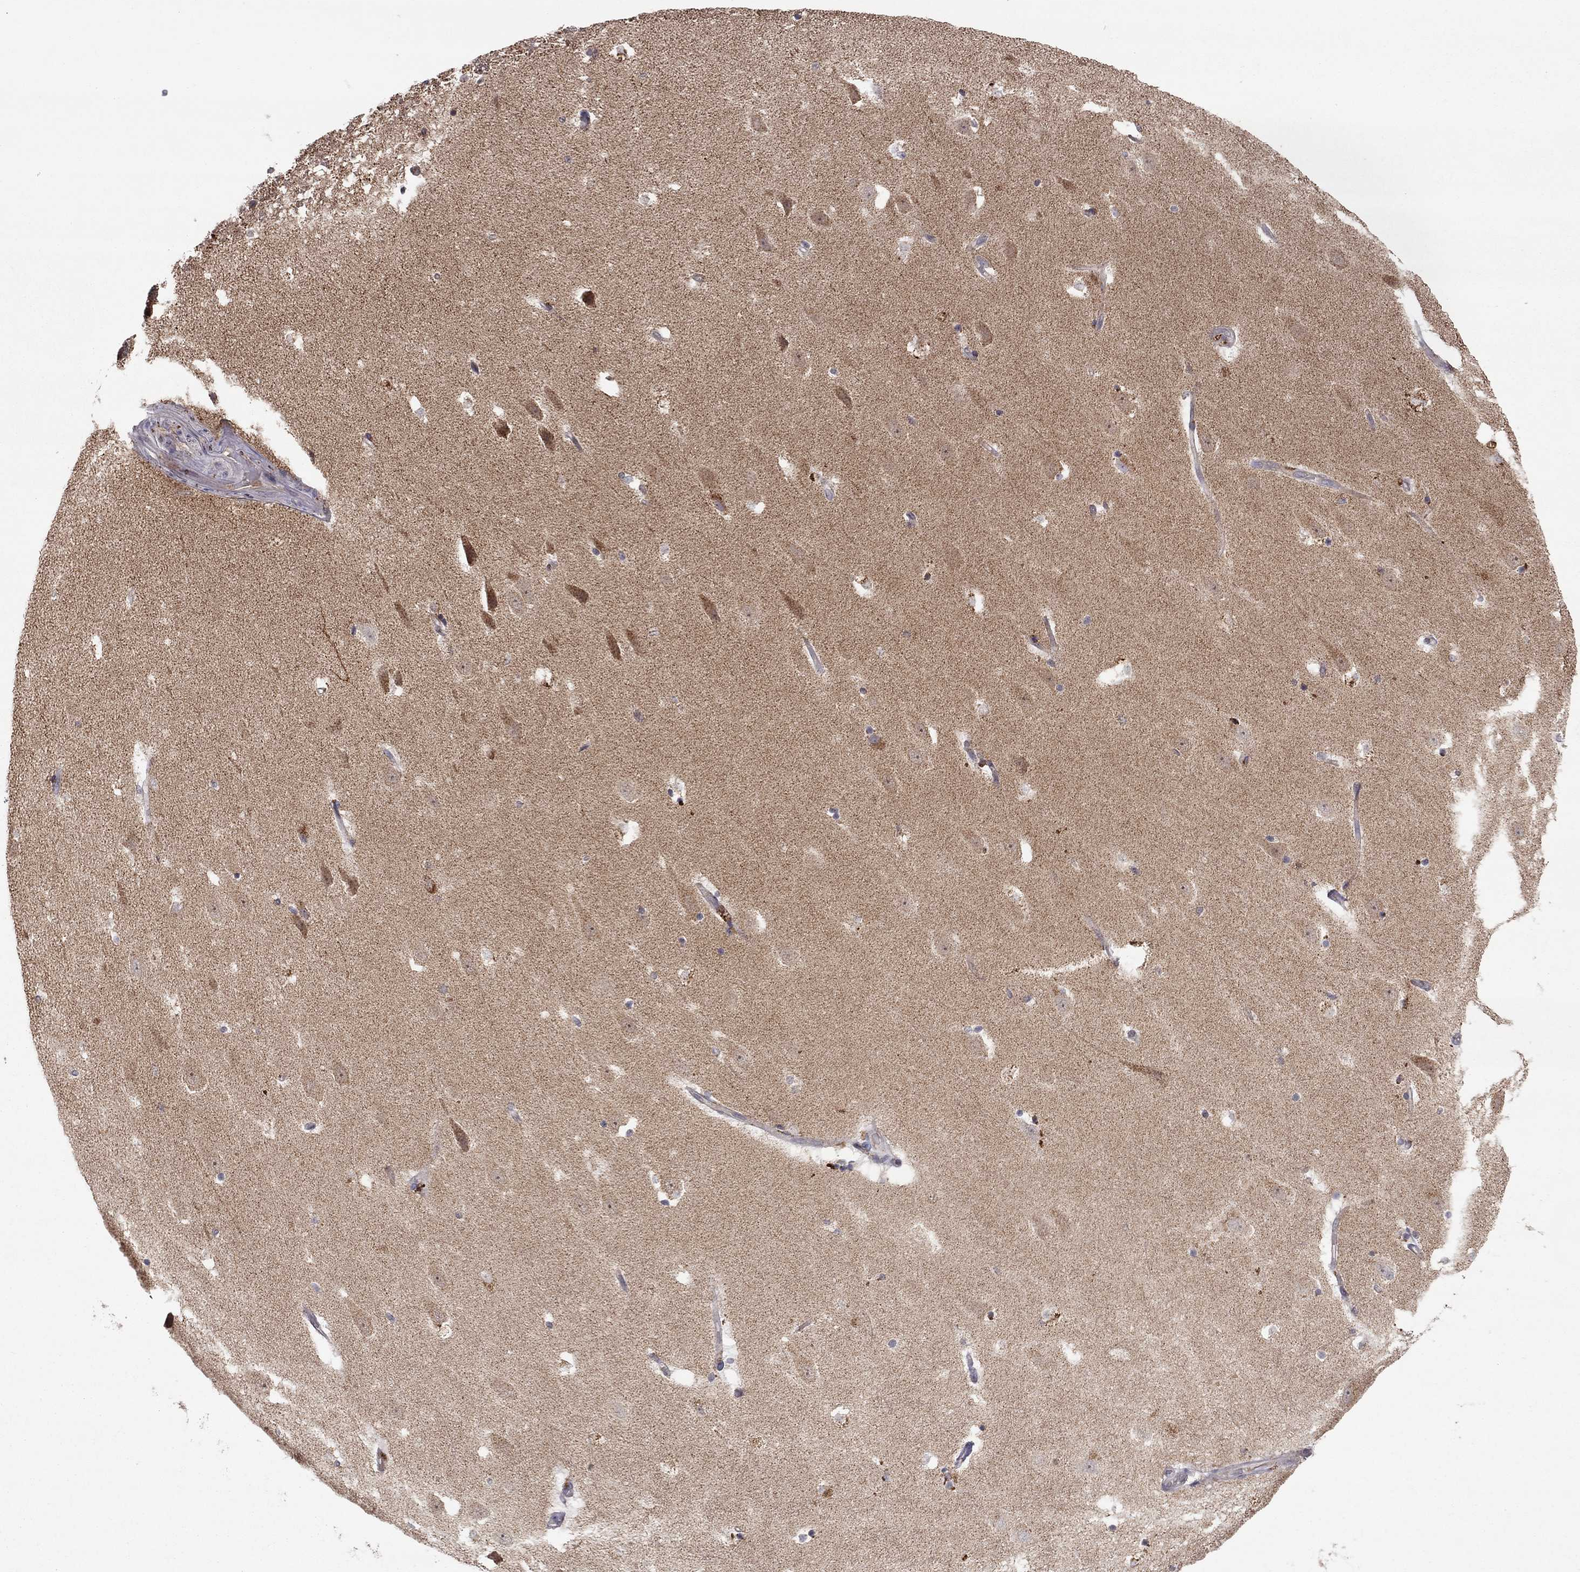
{"staining": {"intensity": "strong", "quantity": "<25%", "location": "cytoplasmic/membranous"}, "tissue": "hippocampus", "cell_type": "Glial cells", "image_type": "normal", "snomed": [{"axis": "morphology", "description": "Normal tissue, NOS"}, {"axis": "topography", "description": "Hippocampus"}], "caption": "Hippocampus was stained to show a protein in brown. There is medium levels of strong cytoplasmic/membranous expression in approximately <25% of glial cells. (IHC, brightfield microscopy, high magnification).", "gene": "CRACDL", "patient": {"sex": "male", "age": 49}}